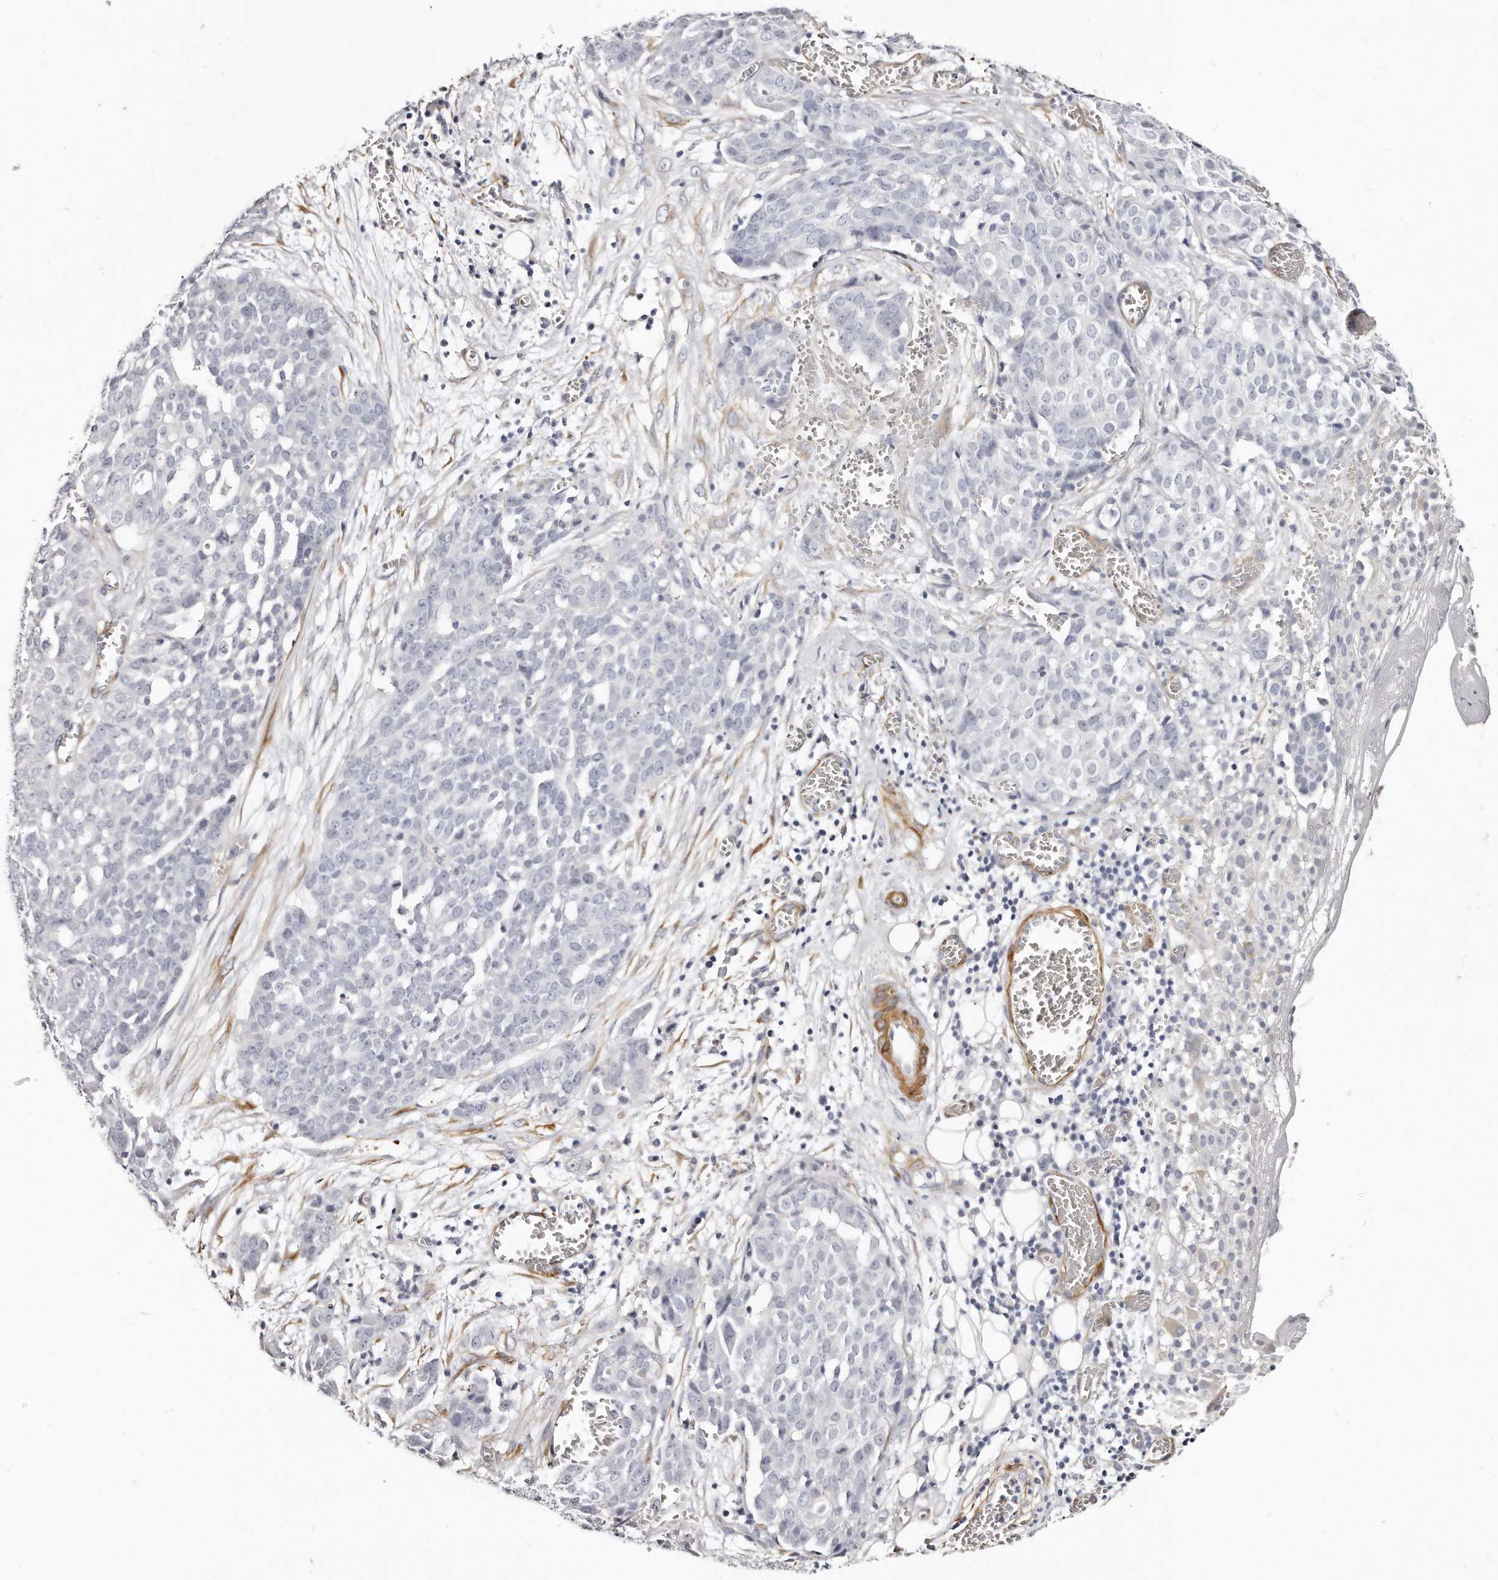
{"staining": {"intensity": "negative", "quantity": "none", "location": "none"}, "tissue": "ovarian cancer", "cell_type": "Tumor cells", "image_type": "cancer", "snomed": [{"axis": "morphology", "description": "Cystadenocarcinoma, serous, NOS"}, {"axis": "topography", "description": "Soft tissue"}, {"axis": "topography", "description": "Ovary"}], "caption": "Immunohistochemical staining of serous cystadenocarcinoma (ovarian) displays no significant expression in tumor cells. (Stains: DAB IHC with hematoxylin counter stain, Microscopy: brightfield microscopy at high magnification).", "gene": "LMOD1", "patient": {"sex": "female", "age": 57}}